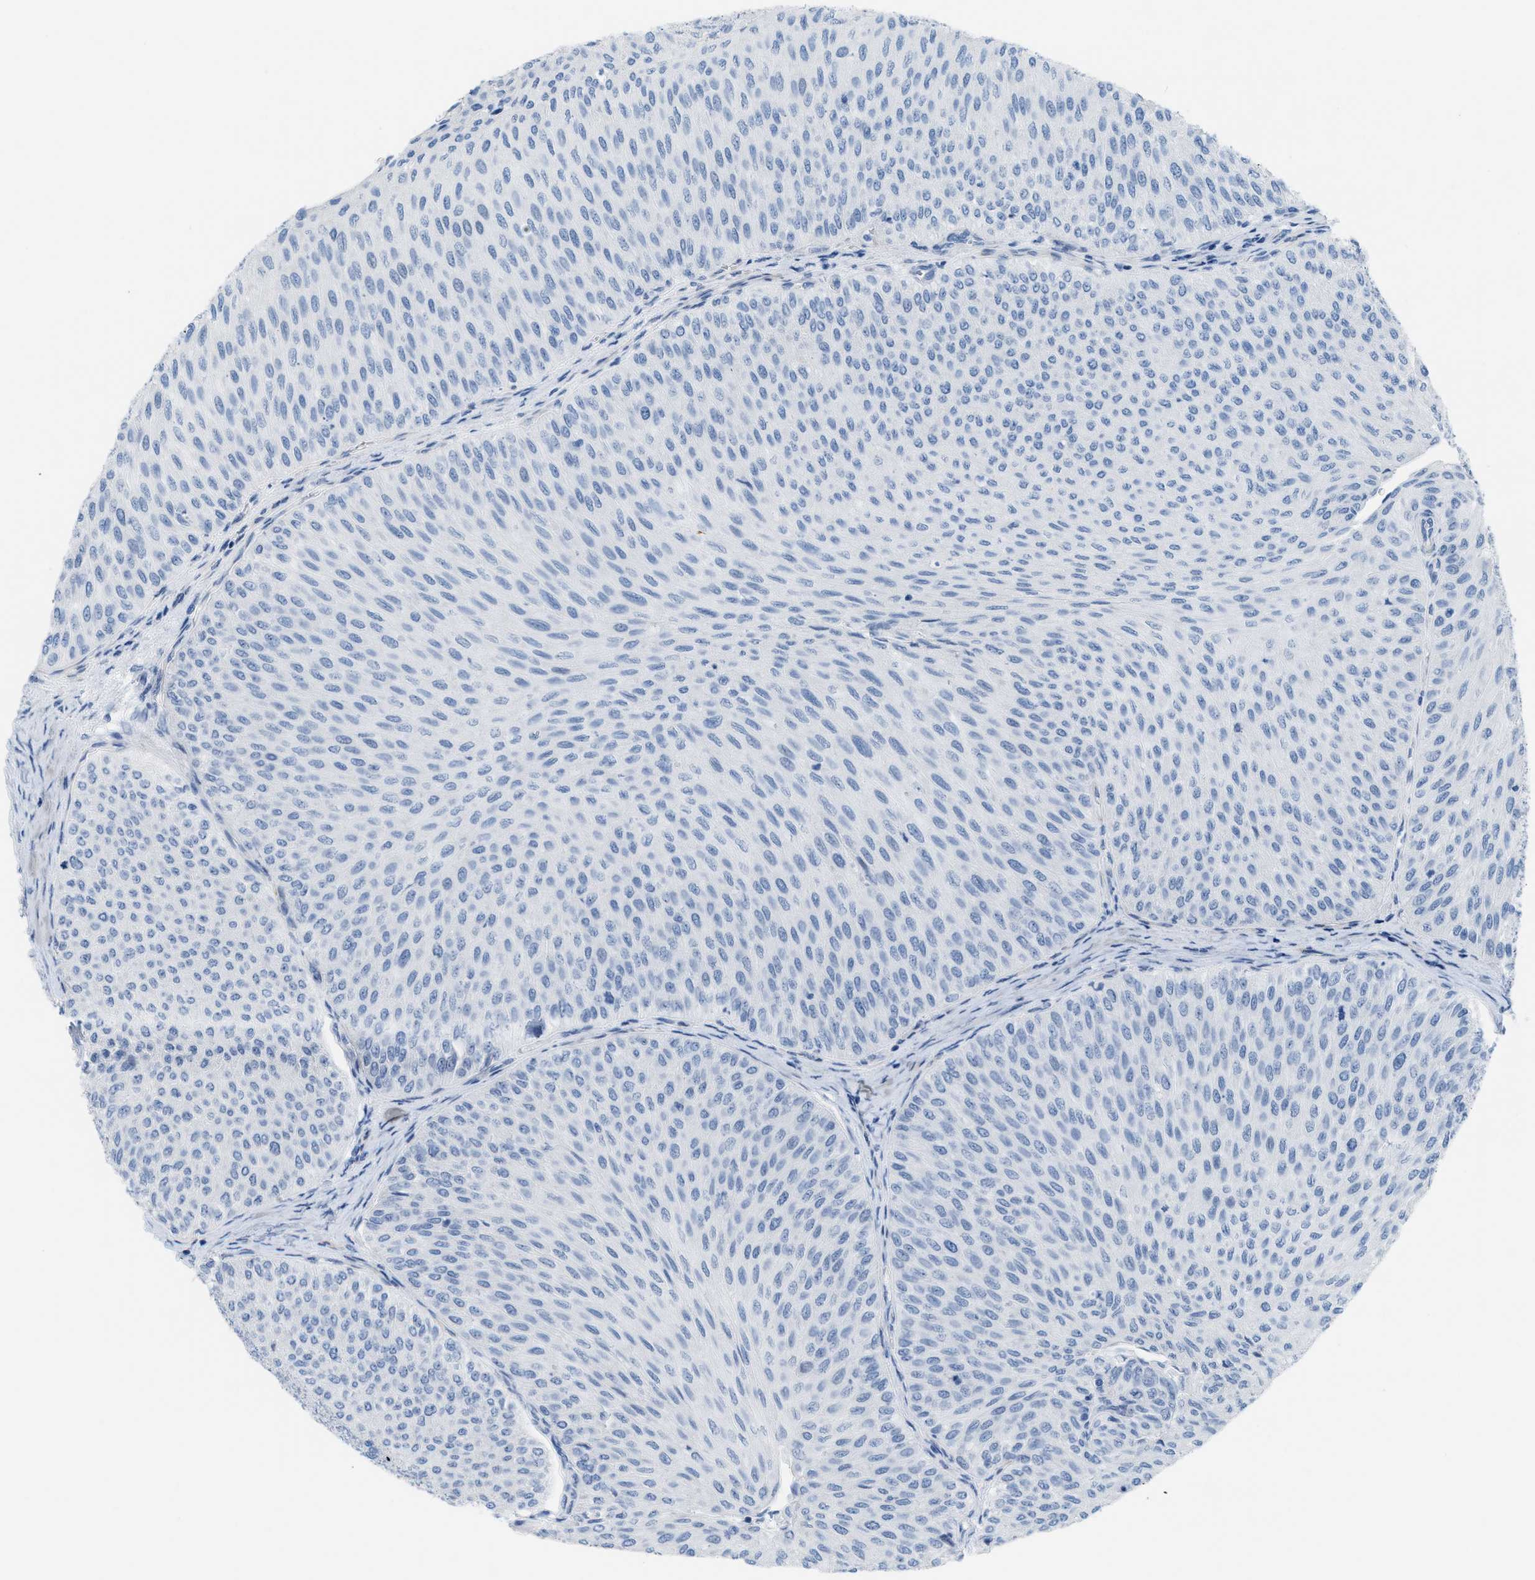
{"staining": {"intensity": "negative", "quantity": "none", "location": "none"}, "tissue": "urothelial cancer", "cell_type": "Tumor cells", "image_type": "cancer", "snomed": [{"axis": "morphology", "description": "Urothelial carcinoma, Low grade"}, {"axis": "topography", "description": "Urinary bladder"}], "caption": "The image exhibits no staining of tumor cells in urothelial cancer.", "gene": "SLC12A1", "patient": {"sex": "male", "age": 78}}